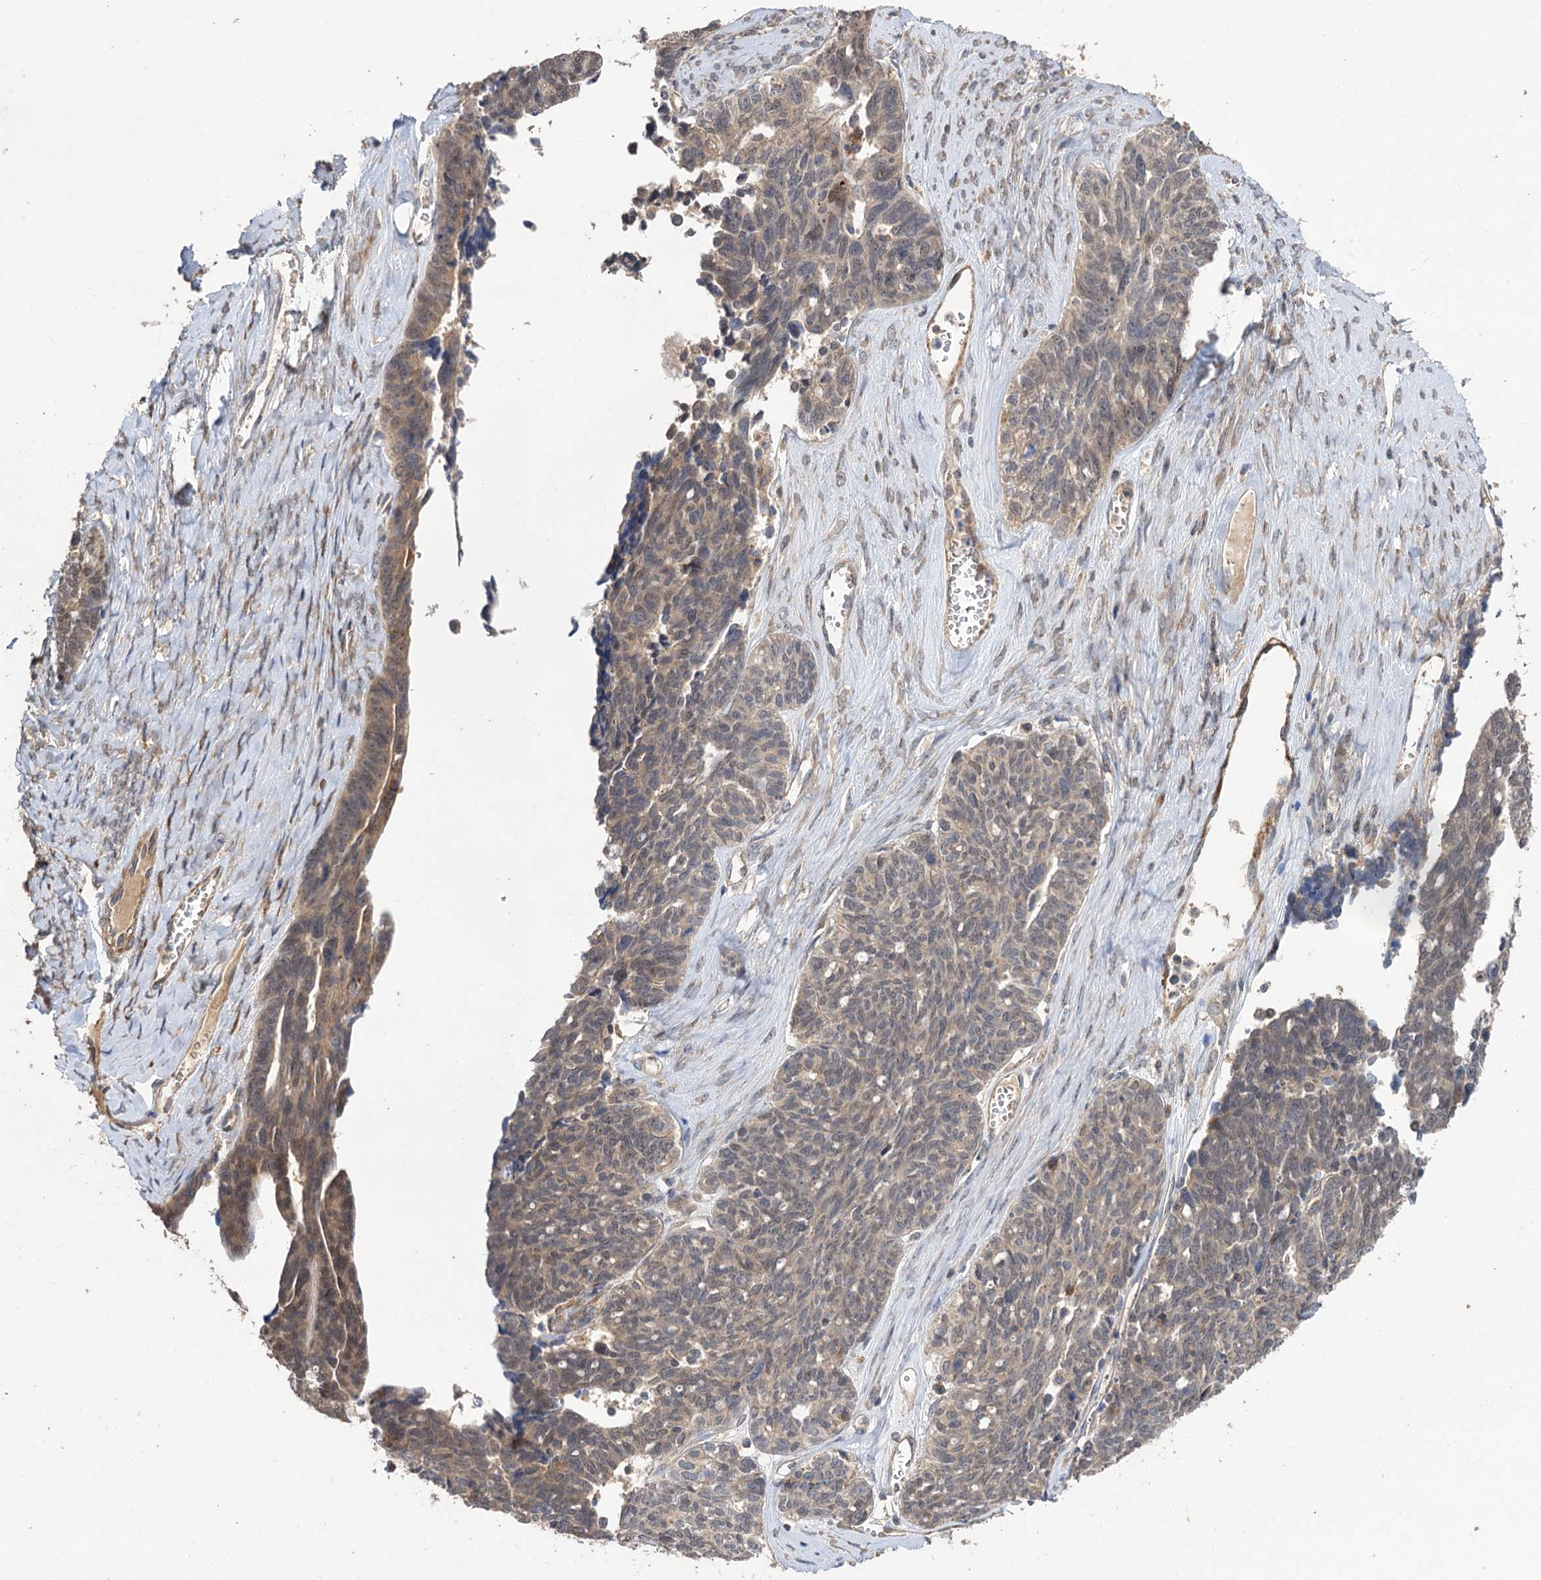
{"staining": {"intensity": "moderate", "quantity": ">75%", "location": "cytoplasmic/membranous,nuclear"}, "tissue": "ovarian cancer", "cell_type": "Tumor cells", "image_type": "cancer", "snomed": [{"axis": "morphology", "description": "Cystadenocarcinoma, serous, NOS"}, {"axis": "topography", "description": "Ovary"}], "caption": "Immunohistochemistry image of ovarian serous cystadenocarcinoma stained for a protein (brown), which reveals medium levels of moderate cytoplasmic/membranous and nuclear staining in about >75% of tumor cells.", "gene": "FBXW8", "patient": {"sex": "female", "age": 79}}